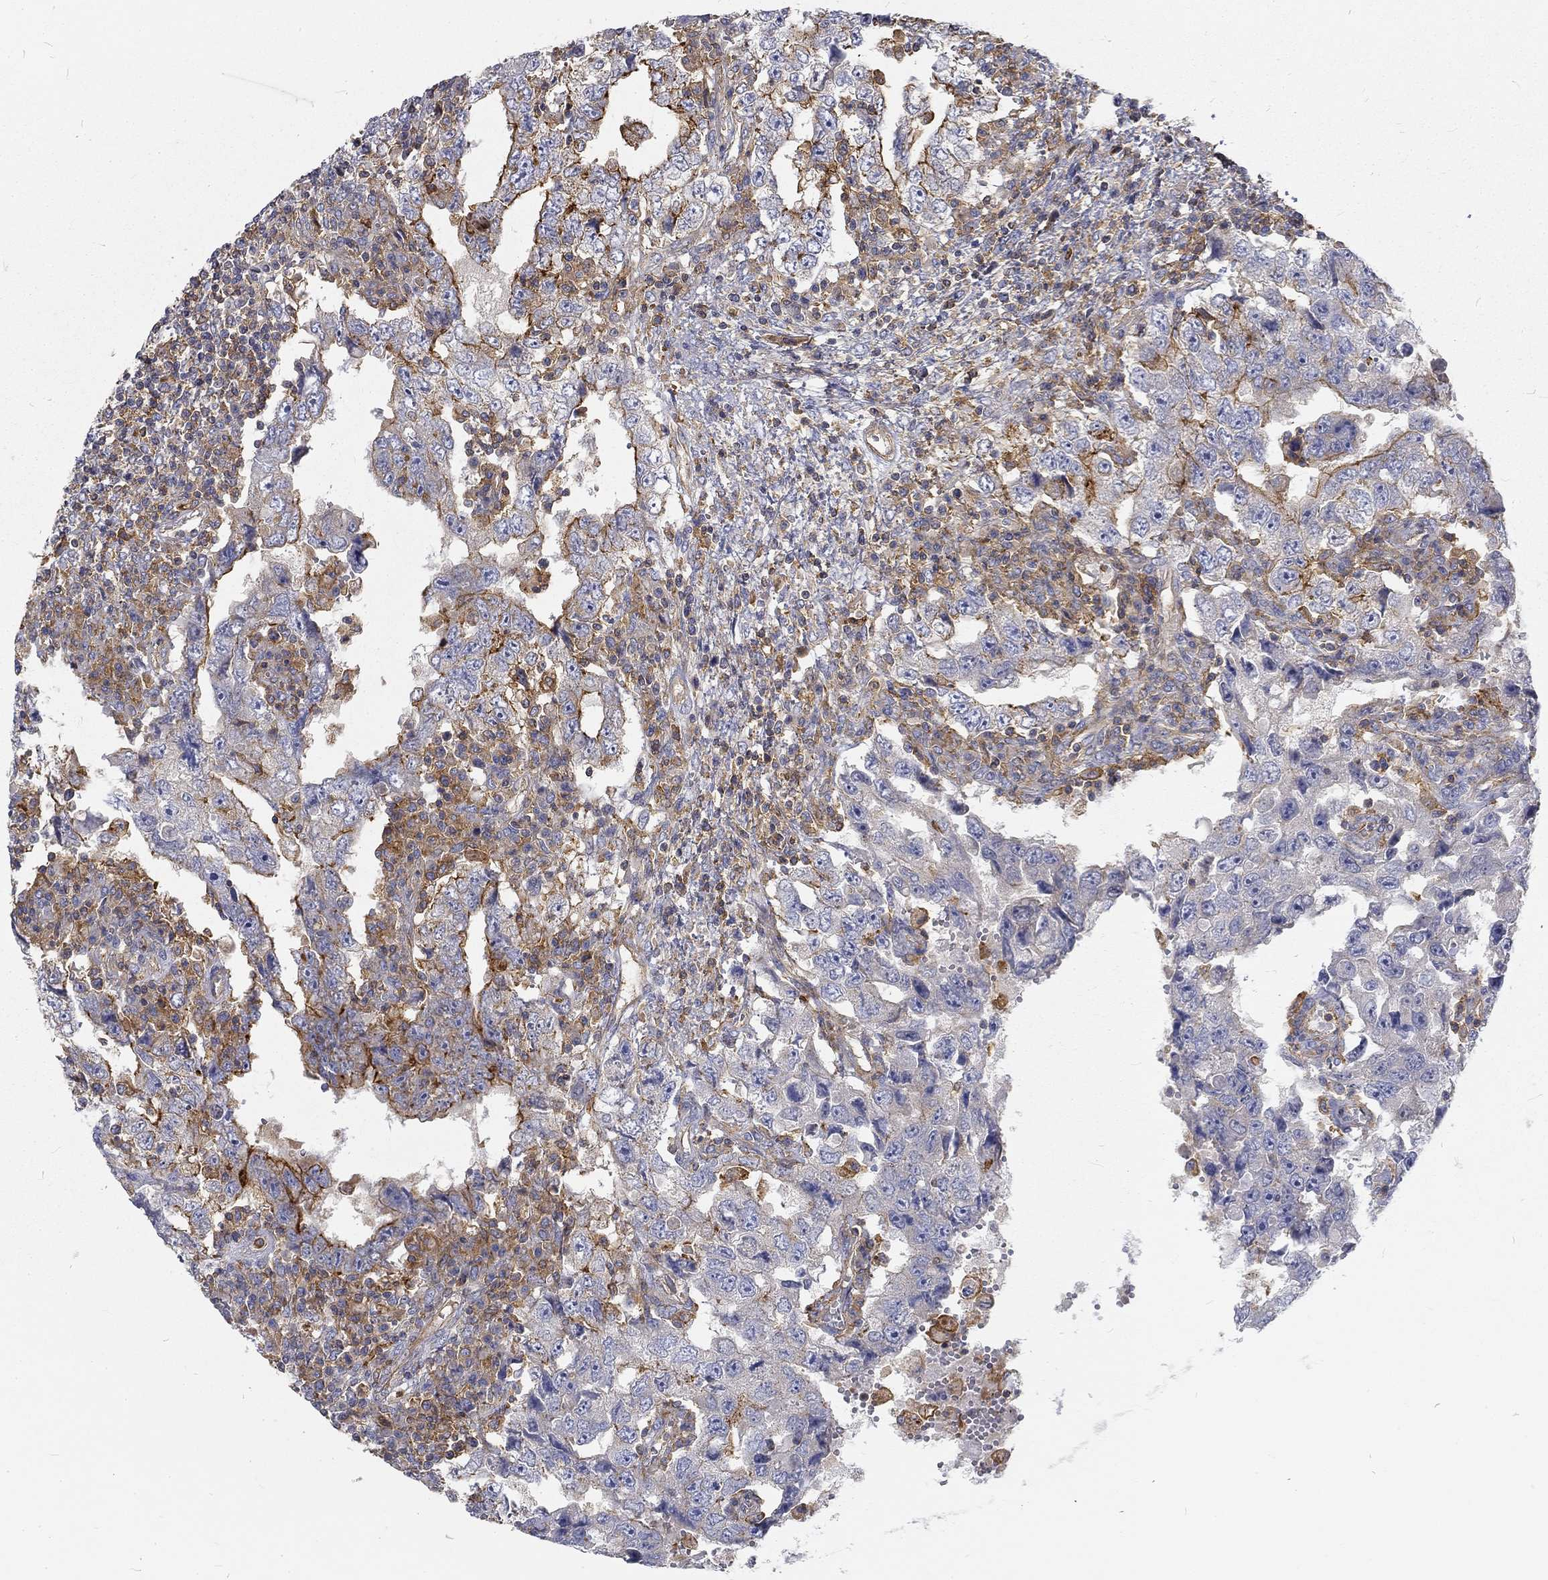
{"staining": {"intensity": "moderate", "quantity": "25%-75%", "location": "cytoplasmic/membranous"}, "tissue": "testis cancer", "cell_type": "Tumor cells", "image_type": "cancer", "snomed": [{"axis": "morphology", "description": "Carcinoma, Embryonal, NOS"}, {"axis": "topography", "description": "Testis"}], "caption": "Immunohistochemistry (DAB (3,3'-diaminobenzidine)) staining of human testis cancer (embryonal carcinoma) displays moderate cytoplasmic/membranous protein positivity in approximately 25%-75% of tumor cells. The staining is performed using DAB (3,3'-diaminobenzidine) brown chromogen to label protein expression. The nuclei are counter-stained blue using hematoxylin.", "gene": "MTMR11", "patient": {"sex": "male", "age": 26}}